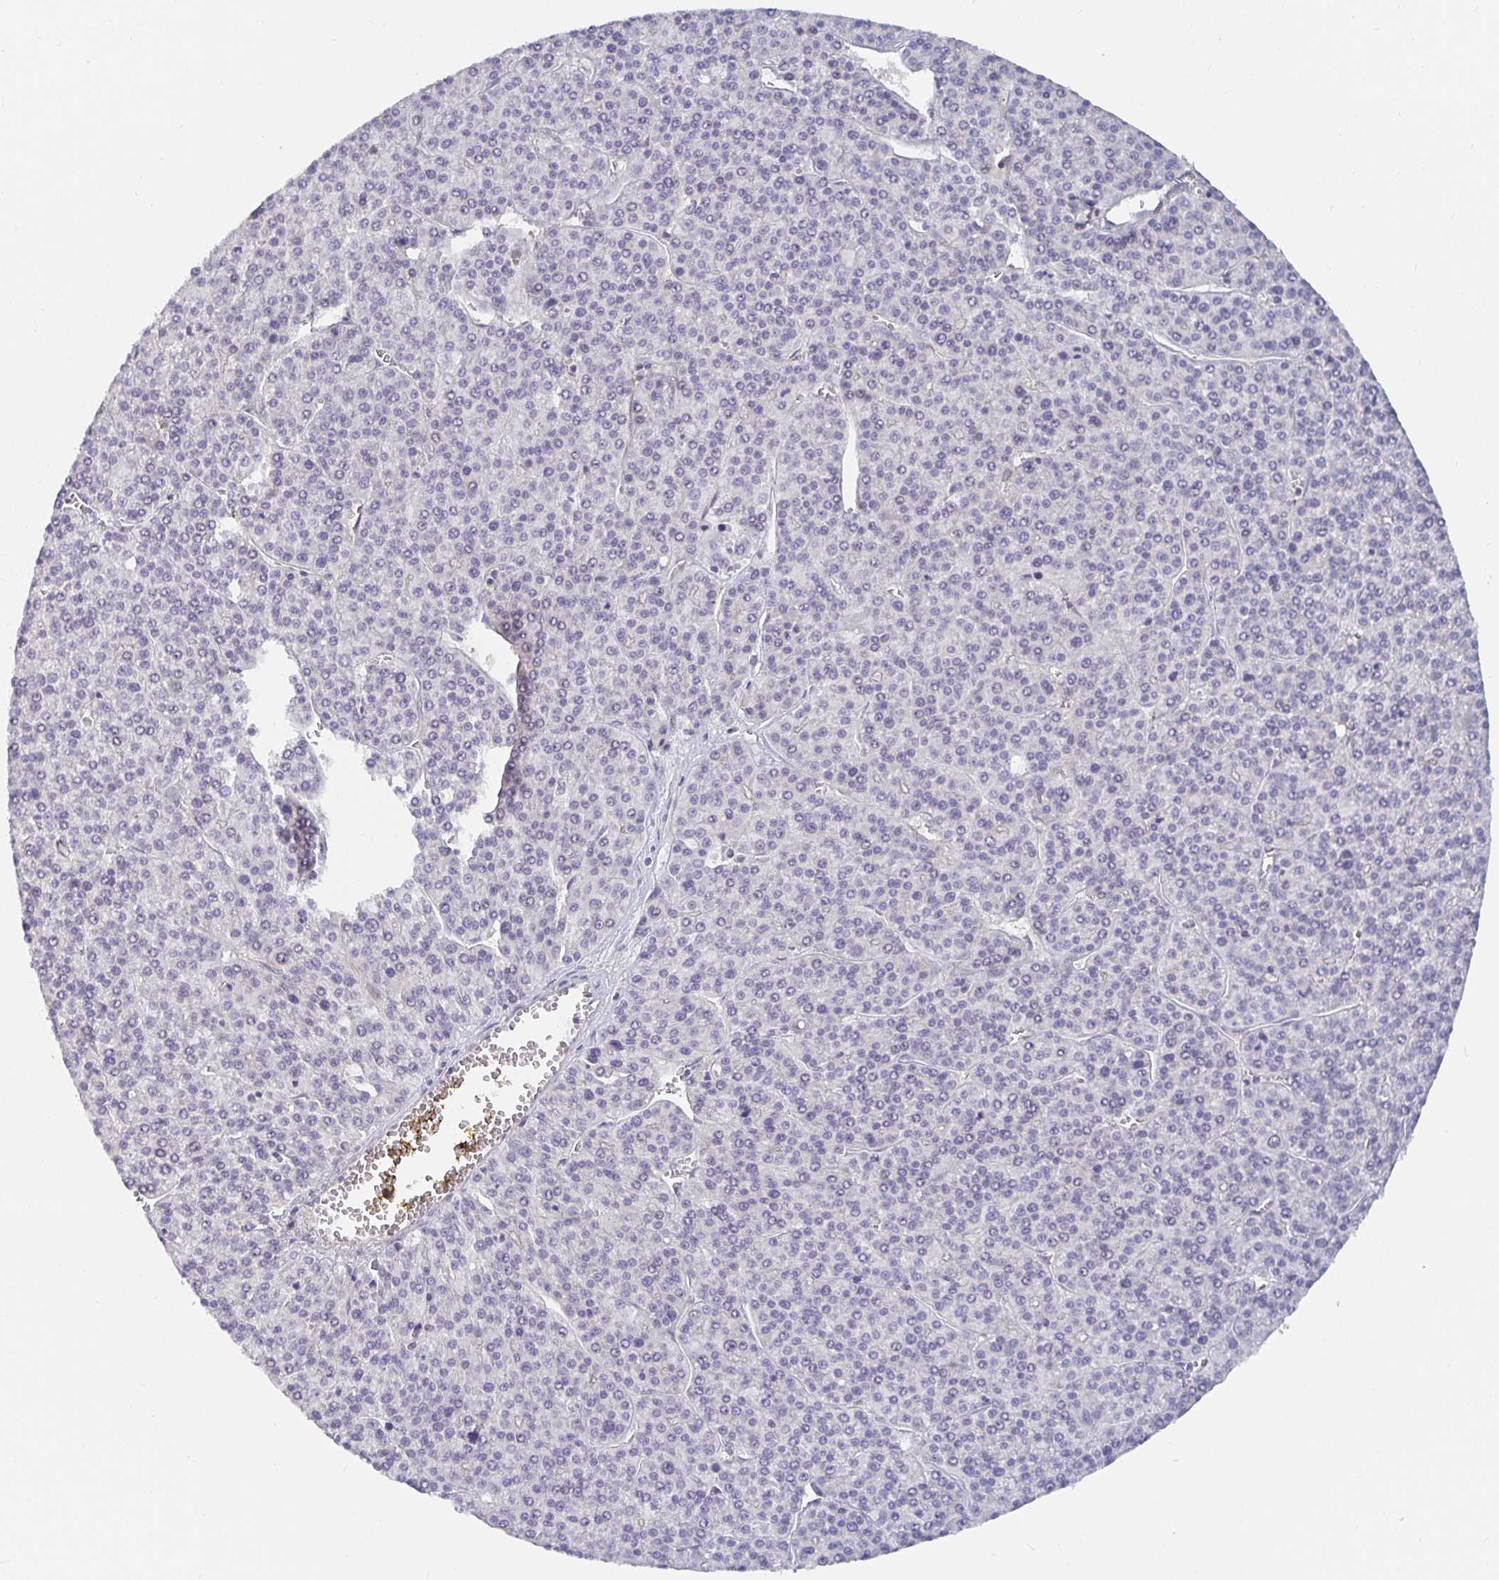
{"staining": {"intensity": "negative", "quantity": "none", "location": "none"}, "tissue": "liver cancer", "cell_type": "Tumor cells", "image_type": "cancer", "snomed": [{"axis": "morphology", "description": "Carcinoma, Hepatocellular, NOS"}, {"axis": "topography", "description": "Liver"}], "caption": "Tumor cells are negative for brown protein staining in liver hepatocellular carcinoma.", "gene": "MEIS1", "patient": {"sex": "female", "age": 58}}